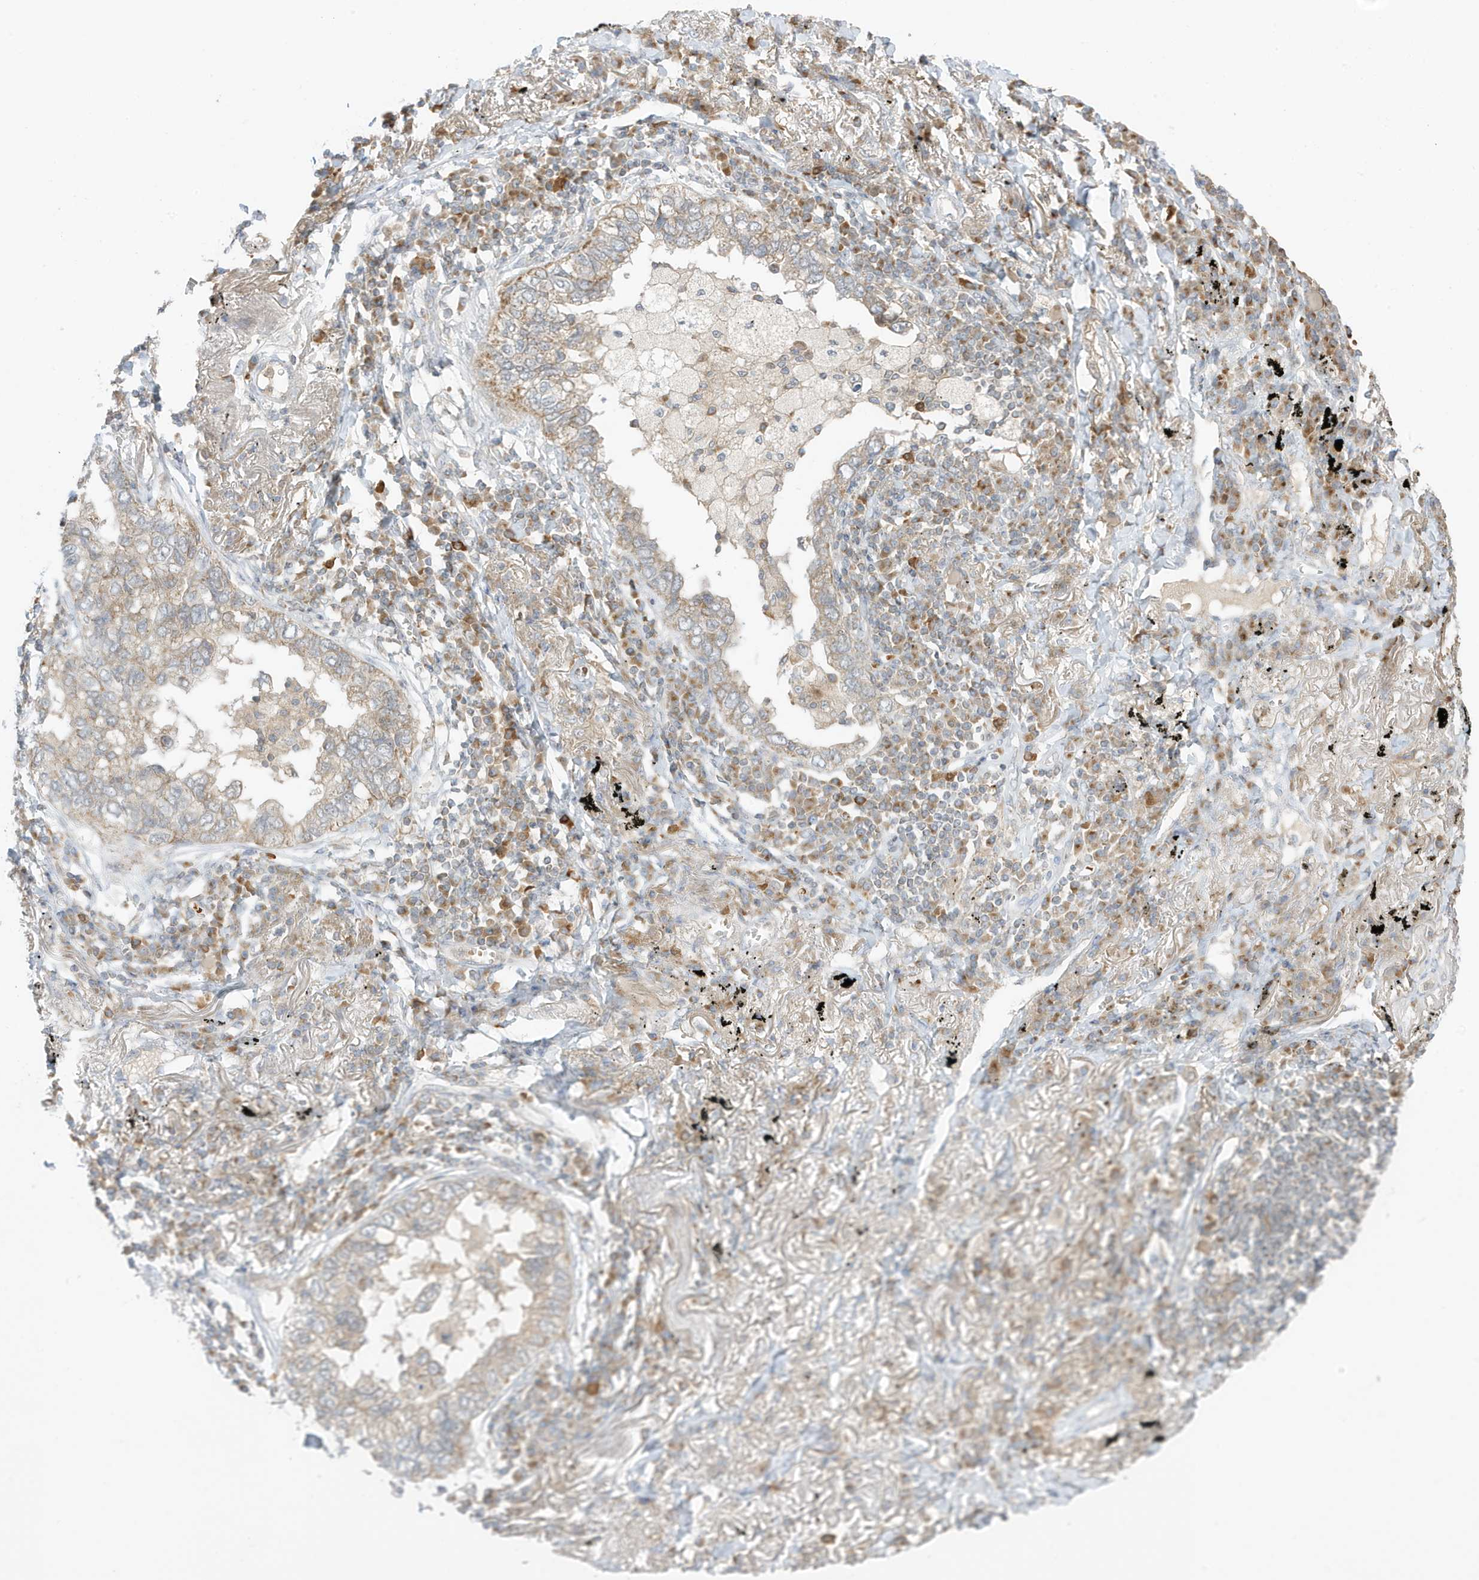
{"staining": {"intensity": "weak", "quantity": ">75%", "location": "cytoplasmic/membranous"}, "tissue": "lung cancer", "cell_type": "Tumor cells", "image_type": "cancer", "snomed": [{"axis": "morphology", "description": "Adenocarcinoma, NOS"}, {"axis": "topography", "description": "Lung"}], "caption": "IHC (DAB (3,3'-diaminobenzidine)) staining of lung cancer displays weak cytoplasmic/membranous protein positivity in about >75% of tumor cells. The staining is performed using DAB brown chromogen to label protein expression. The nuclei are counter-stained blue using hematoxylin.", "gene": "NPPC", "patient": {"sex": "male", "age": 65}}